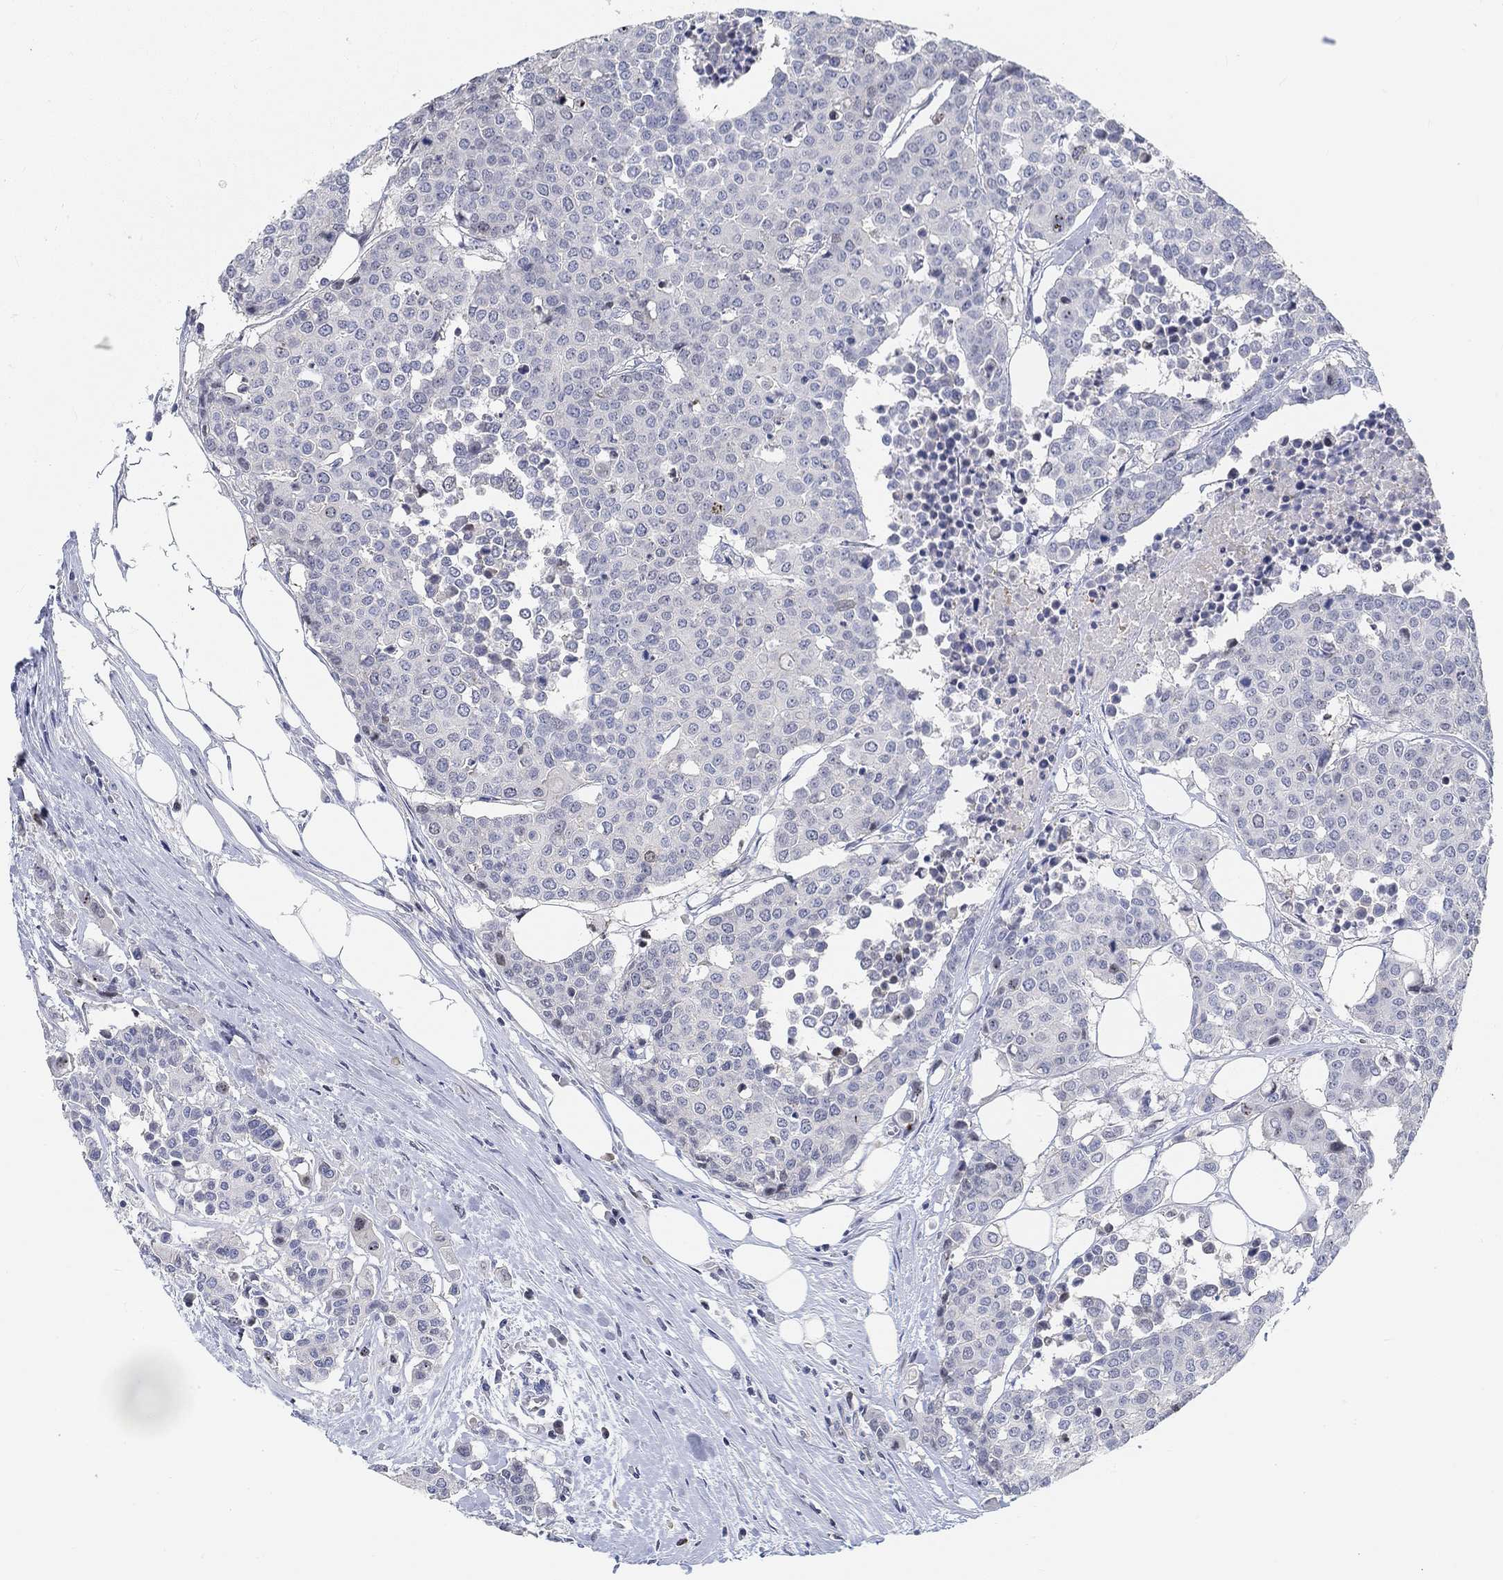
{"staining": {"intensity": "negative", "quantity": "none", "location": "none"}, "tissue": "carcinoid", "cell_type": "Tumor cells", "image_type": "cancer", "snomed": [{"axis": "morphology", "description": "Carcinoid, malignant, NOS"}, {"axis": "topography", "description": "Colon"}], "caption": "Tumor cells are negative for protein expression in human carcinoid (malignant).", "gene": "SNTG2", "patient": {"sex": "male", "age": 81}}